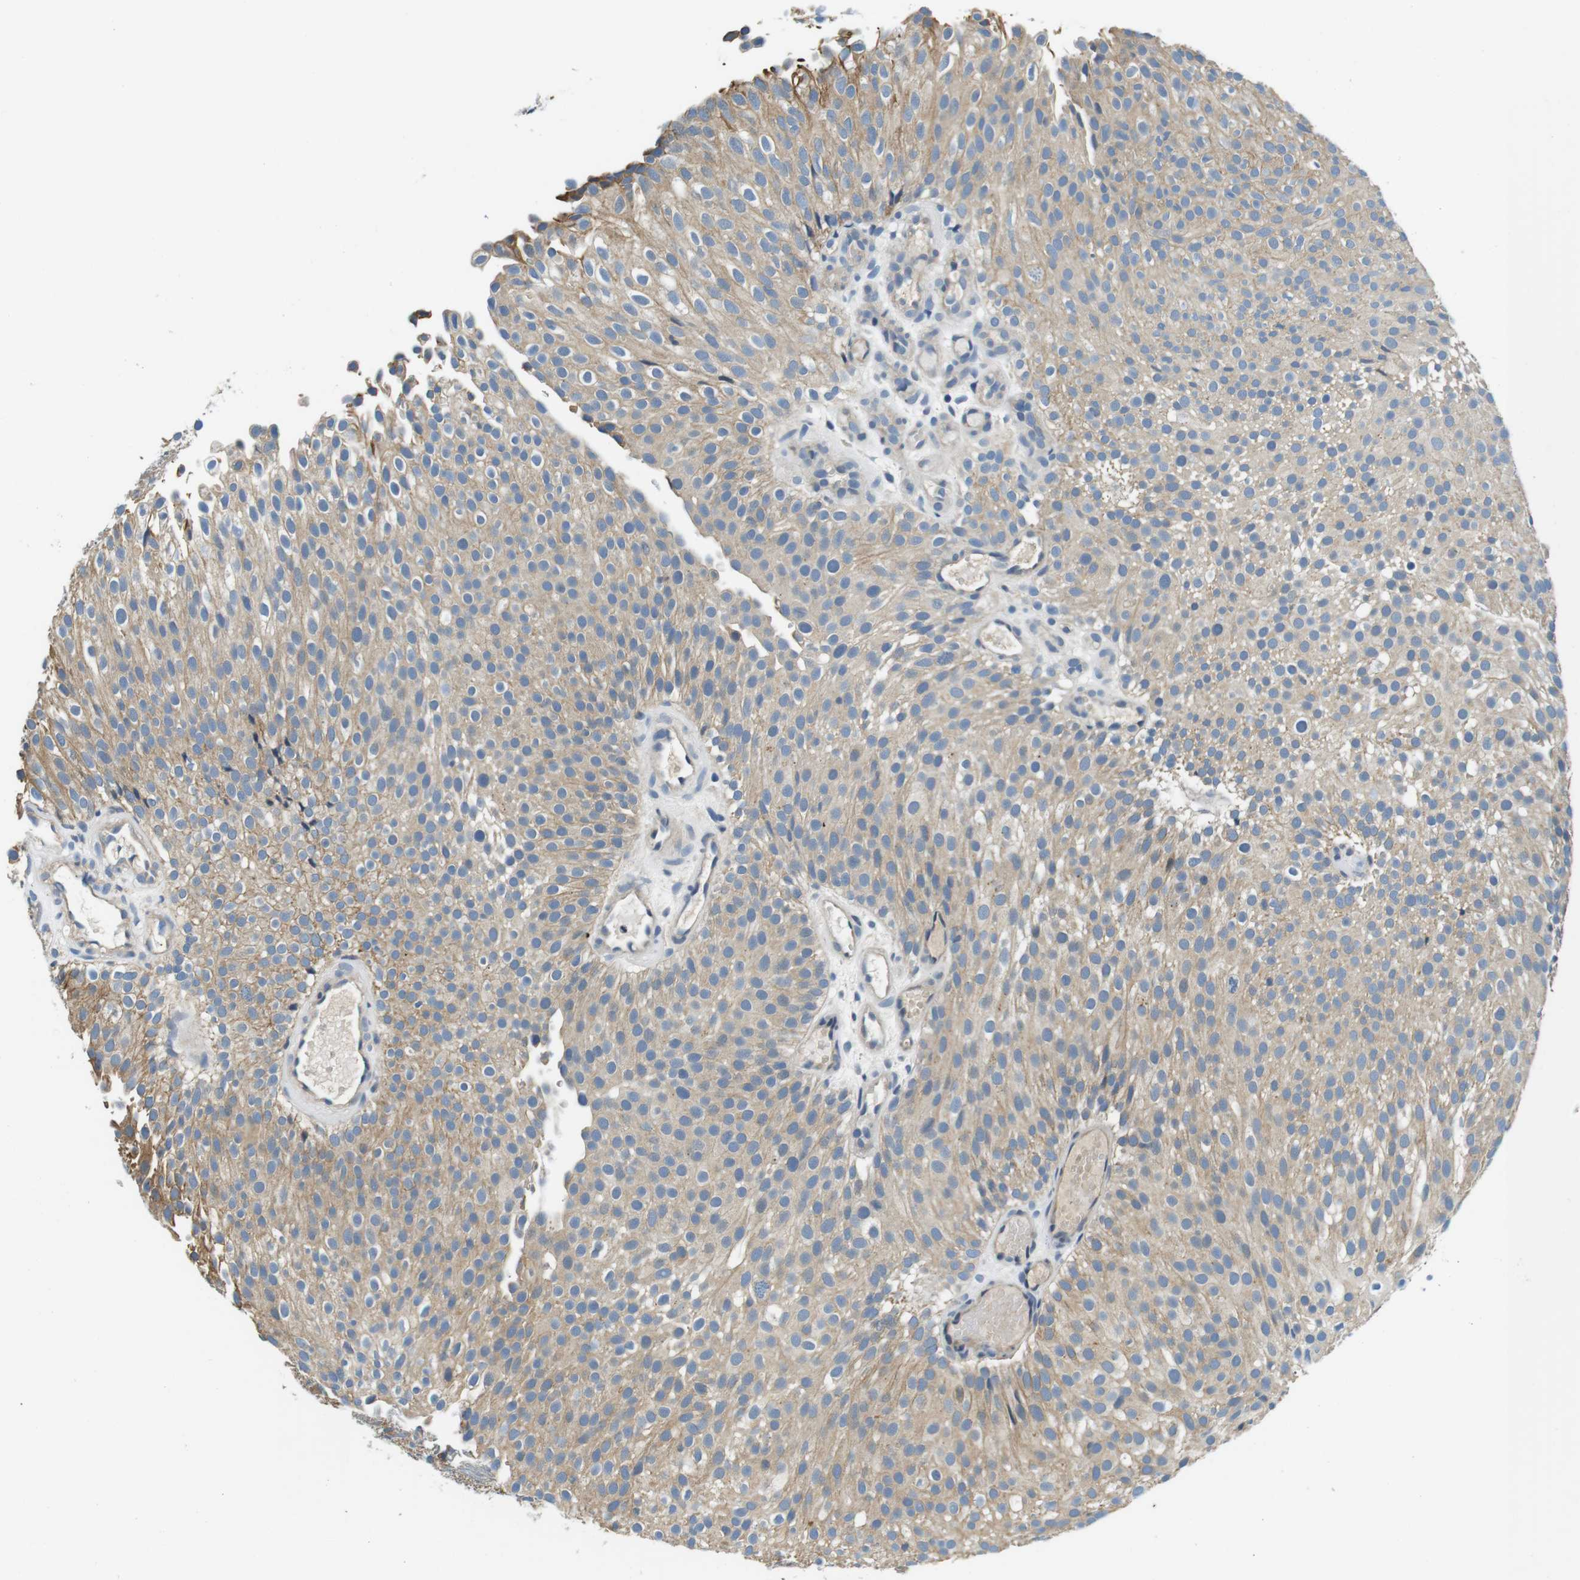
{"staining": {"intensity": "weak", "quantity": ">75%", "location": "cytoplasmic/membranous"}, "tissue": "urothelial cancer", "cell_type": "Tumor cells", "image_type": "cancer", "snomed": [{"axis": "morphology", "description": "Urothelial carcinoma, Low grade"}, {"axis": "topography", "description": "Urinary bladder"}], "caption": "The micrograph shows a brown stain indicating the presence of a protein in the cytoplasmic/membranous of tumor cells in low-grade urothelial carcinoma. Using DAB (brown) and hematoxylin (blue) stains, captured at high magnification using brightfield microscopy.", "gene": "DTNA", "patient": {"sex": "male", "age": 78}}